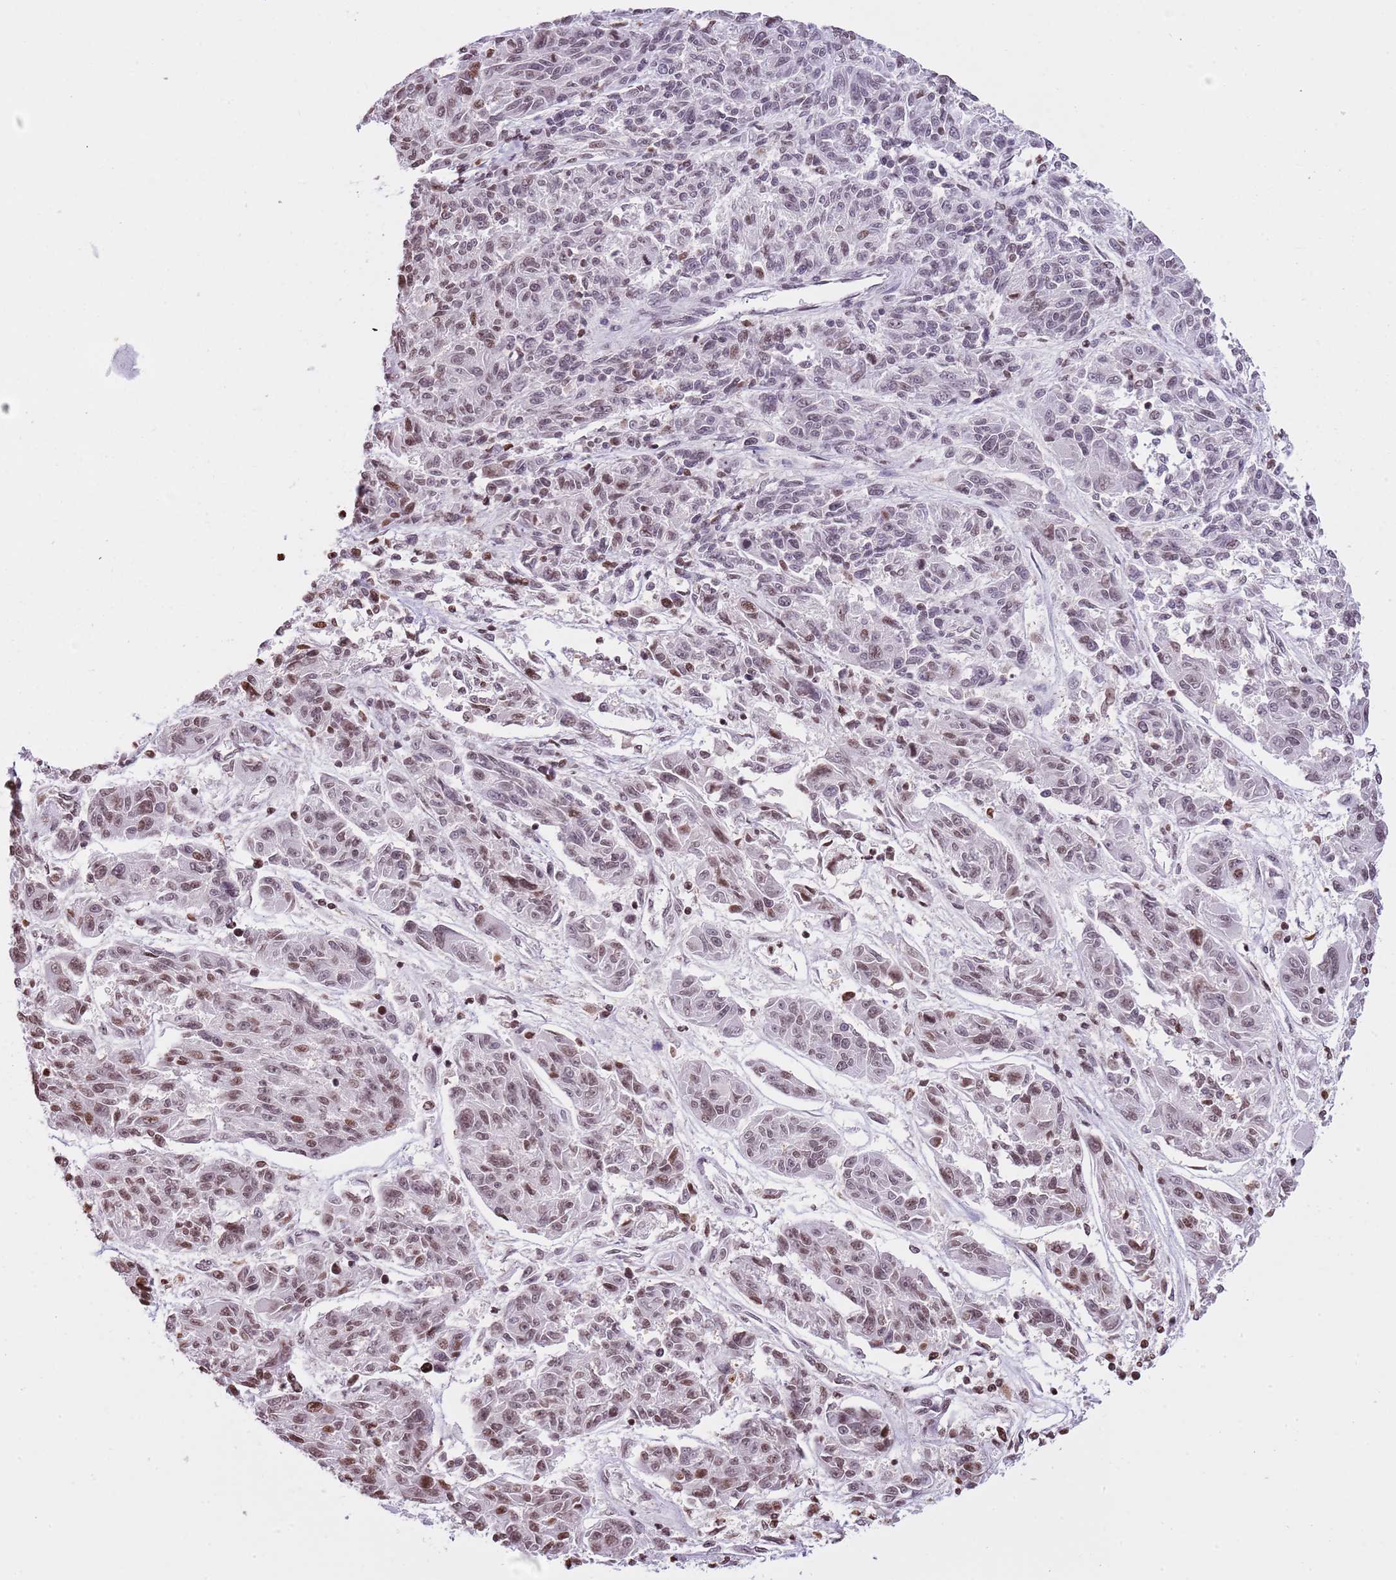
{"staining": {"intensity": "moderate", "quantity": "25%-75%", "location": "nuclear"}, "tissue": "melanoma", "cell_type": "Tumor cells", "image_type": "cancer", "snomed": [{"axis": "morphology", "description": "Malignant melanoma, NOS"}, {"axis": "topography", "description": "Skin"}], "caption": "Human melanoma stained with a brown dye demonstrates moderate nuclear positive positivity in approximately 25%-75% of tumor cells.", "gene": "KPNA3", "patient": {"sex": "male", "age": 53}}